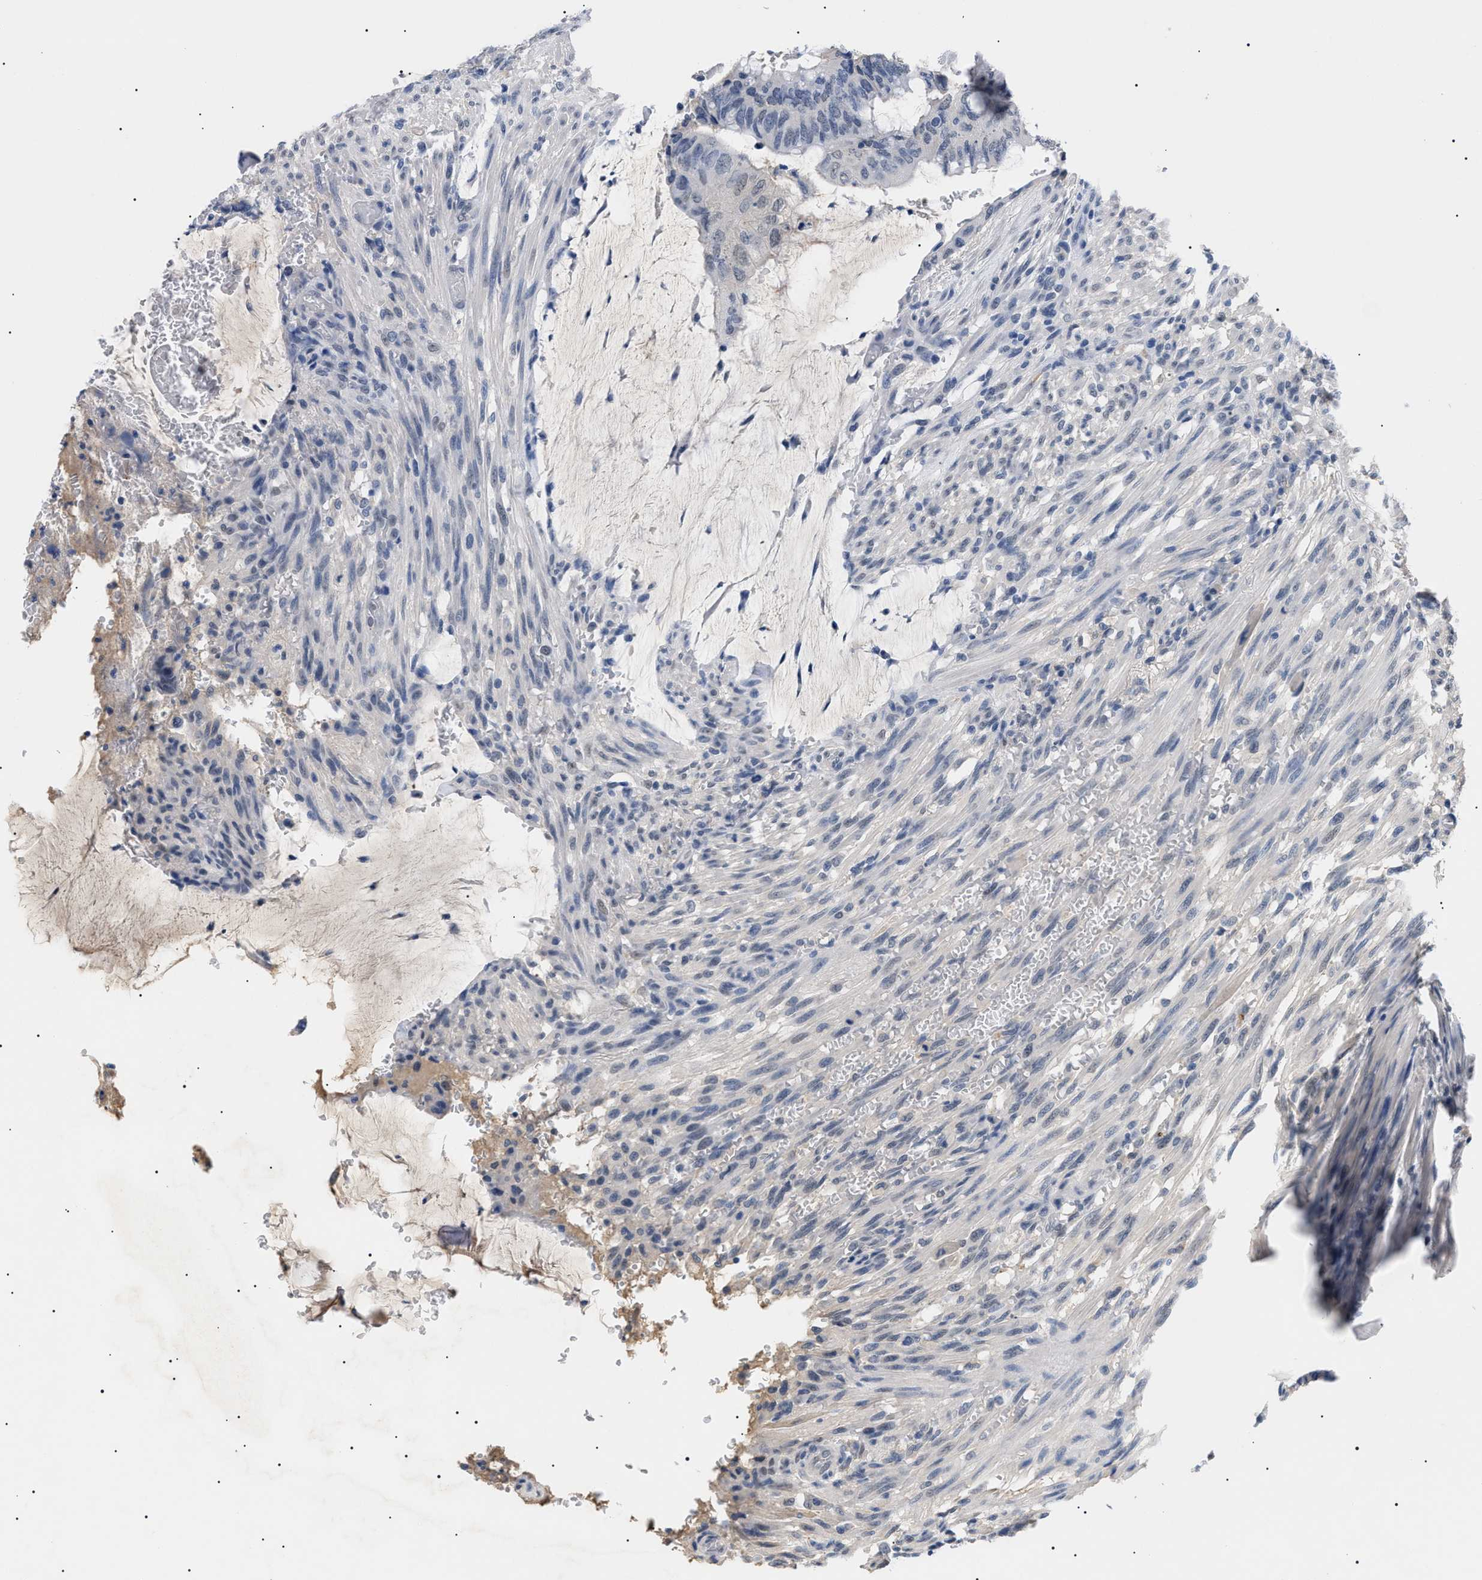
{"staining": {"intensity": "negative", "quantity": "none", "location": "none"}, "tissue": "colorectal cancer", "cell_type": "Tumor cells", "image_type": "cancer", "snomed": [{"axis": "morphology", "description": "Normal tissue, NOS"}, {"axis": "morphology", "description": "Adenocarcinoma, NOS"}, {"axis": "topography", "description": "Rectum"}], "caption": "Adenocarcinoma (colorectal) was stained to show a protein in brown. There is no significant staining in tumor cells.", "gene": "PRRT2", "patient": {"sex": "male", "age": 92}}